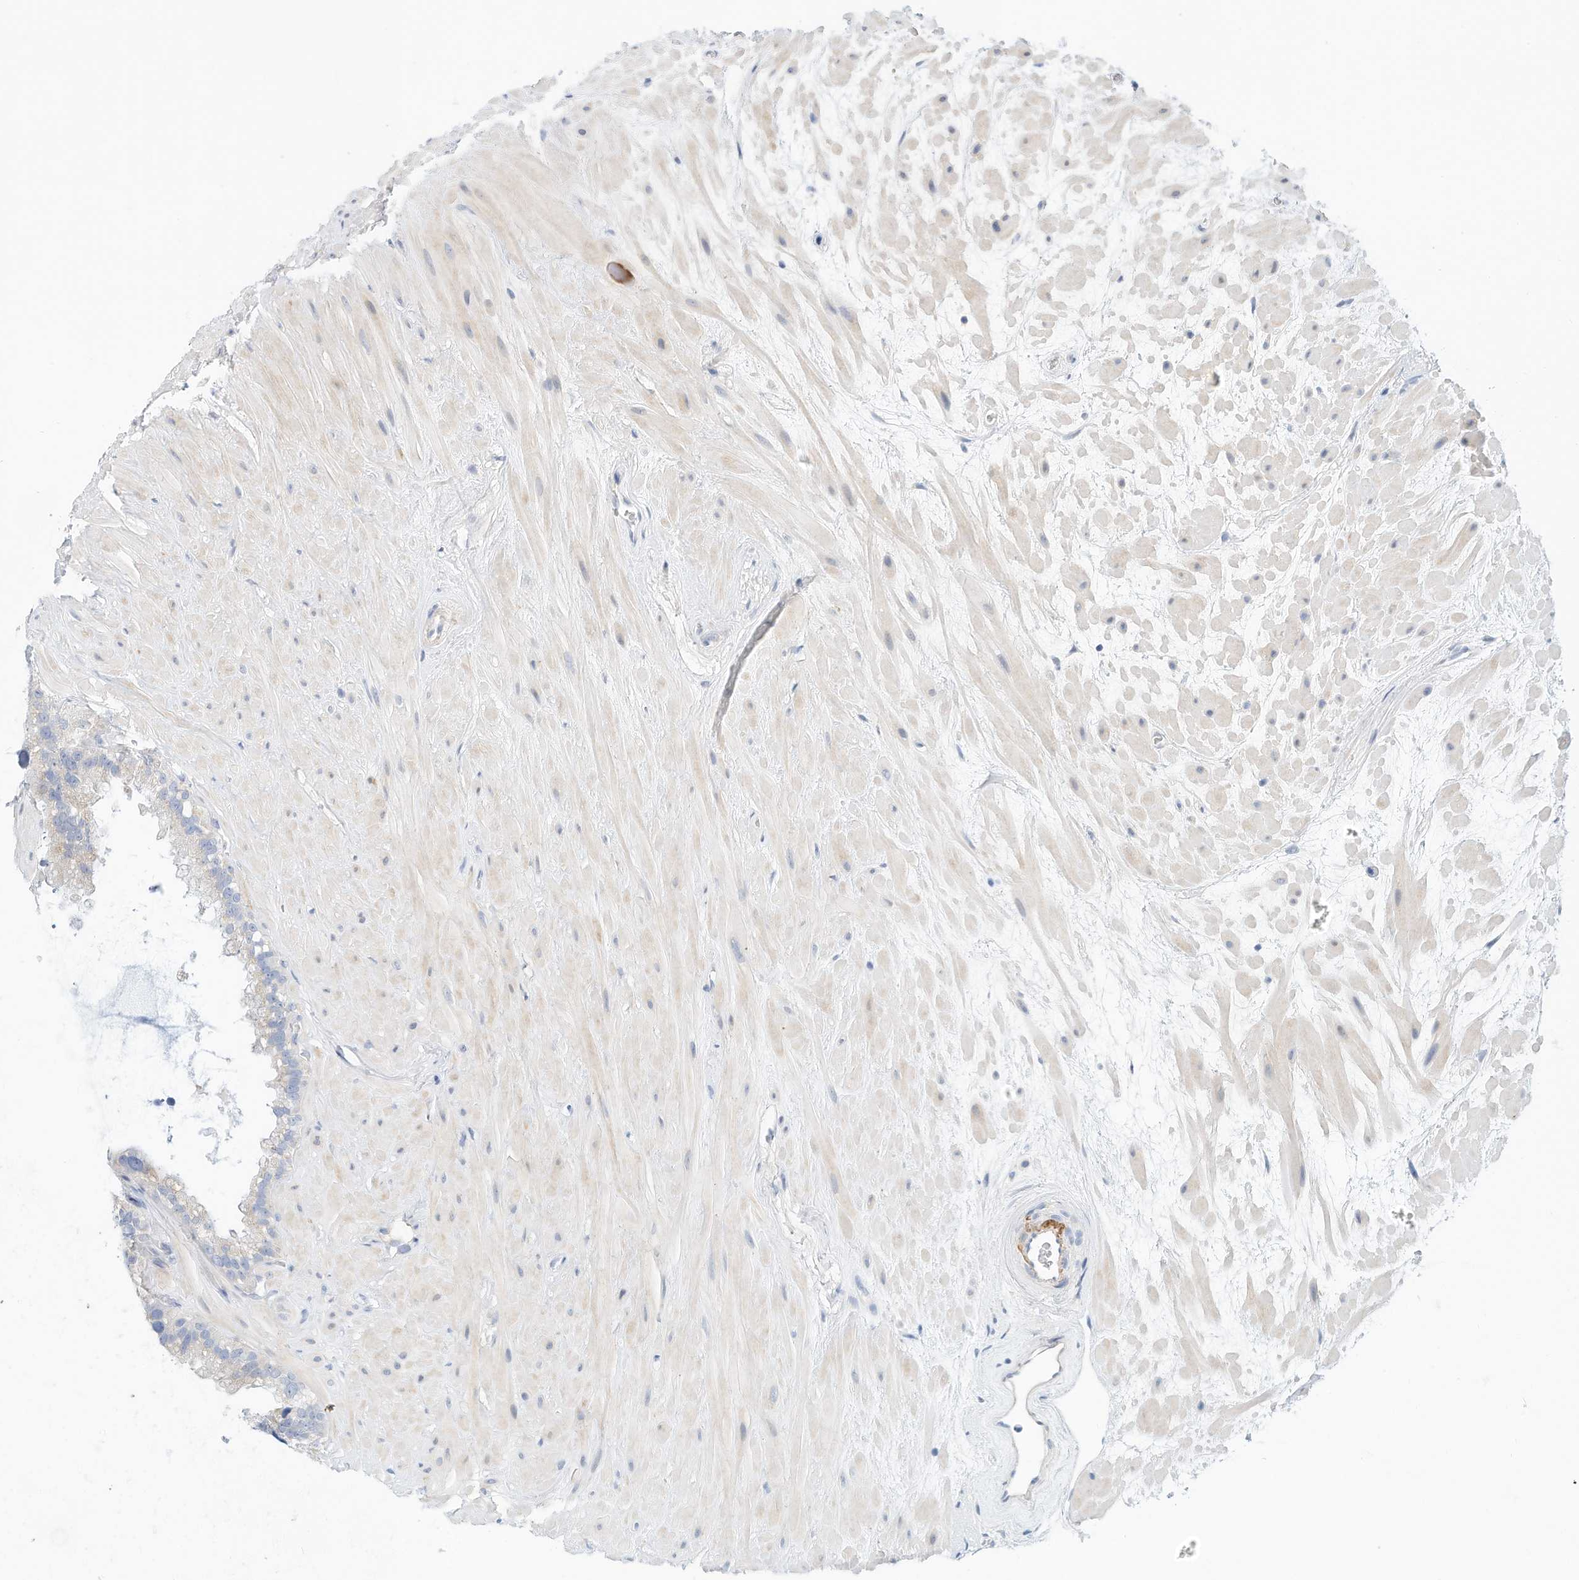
{"staining": {"intensity": "negative", "quantity": "none", "location": "none"}, "tissue": "seminal vesicle", "cell_type": "Glandular cells", "image_type": "normal", "snomed": [{"axis": "morphology", "description": "Normal tissue, NOS"}, {"axis": "topography", "description": "Seminal veicle"}], "caption": "Glandular cells are negative for protein expression in unremarkable human seminal vesicle.", "gene": "ARHGAP28", "patient": {"sex": "male", "age": 80}}